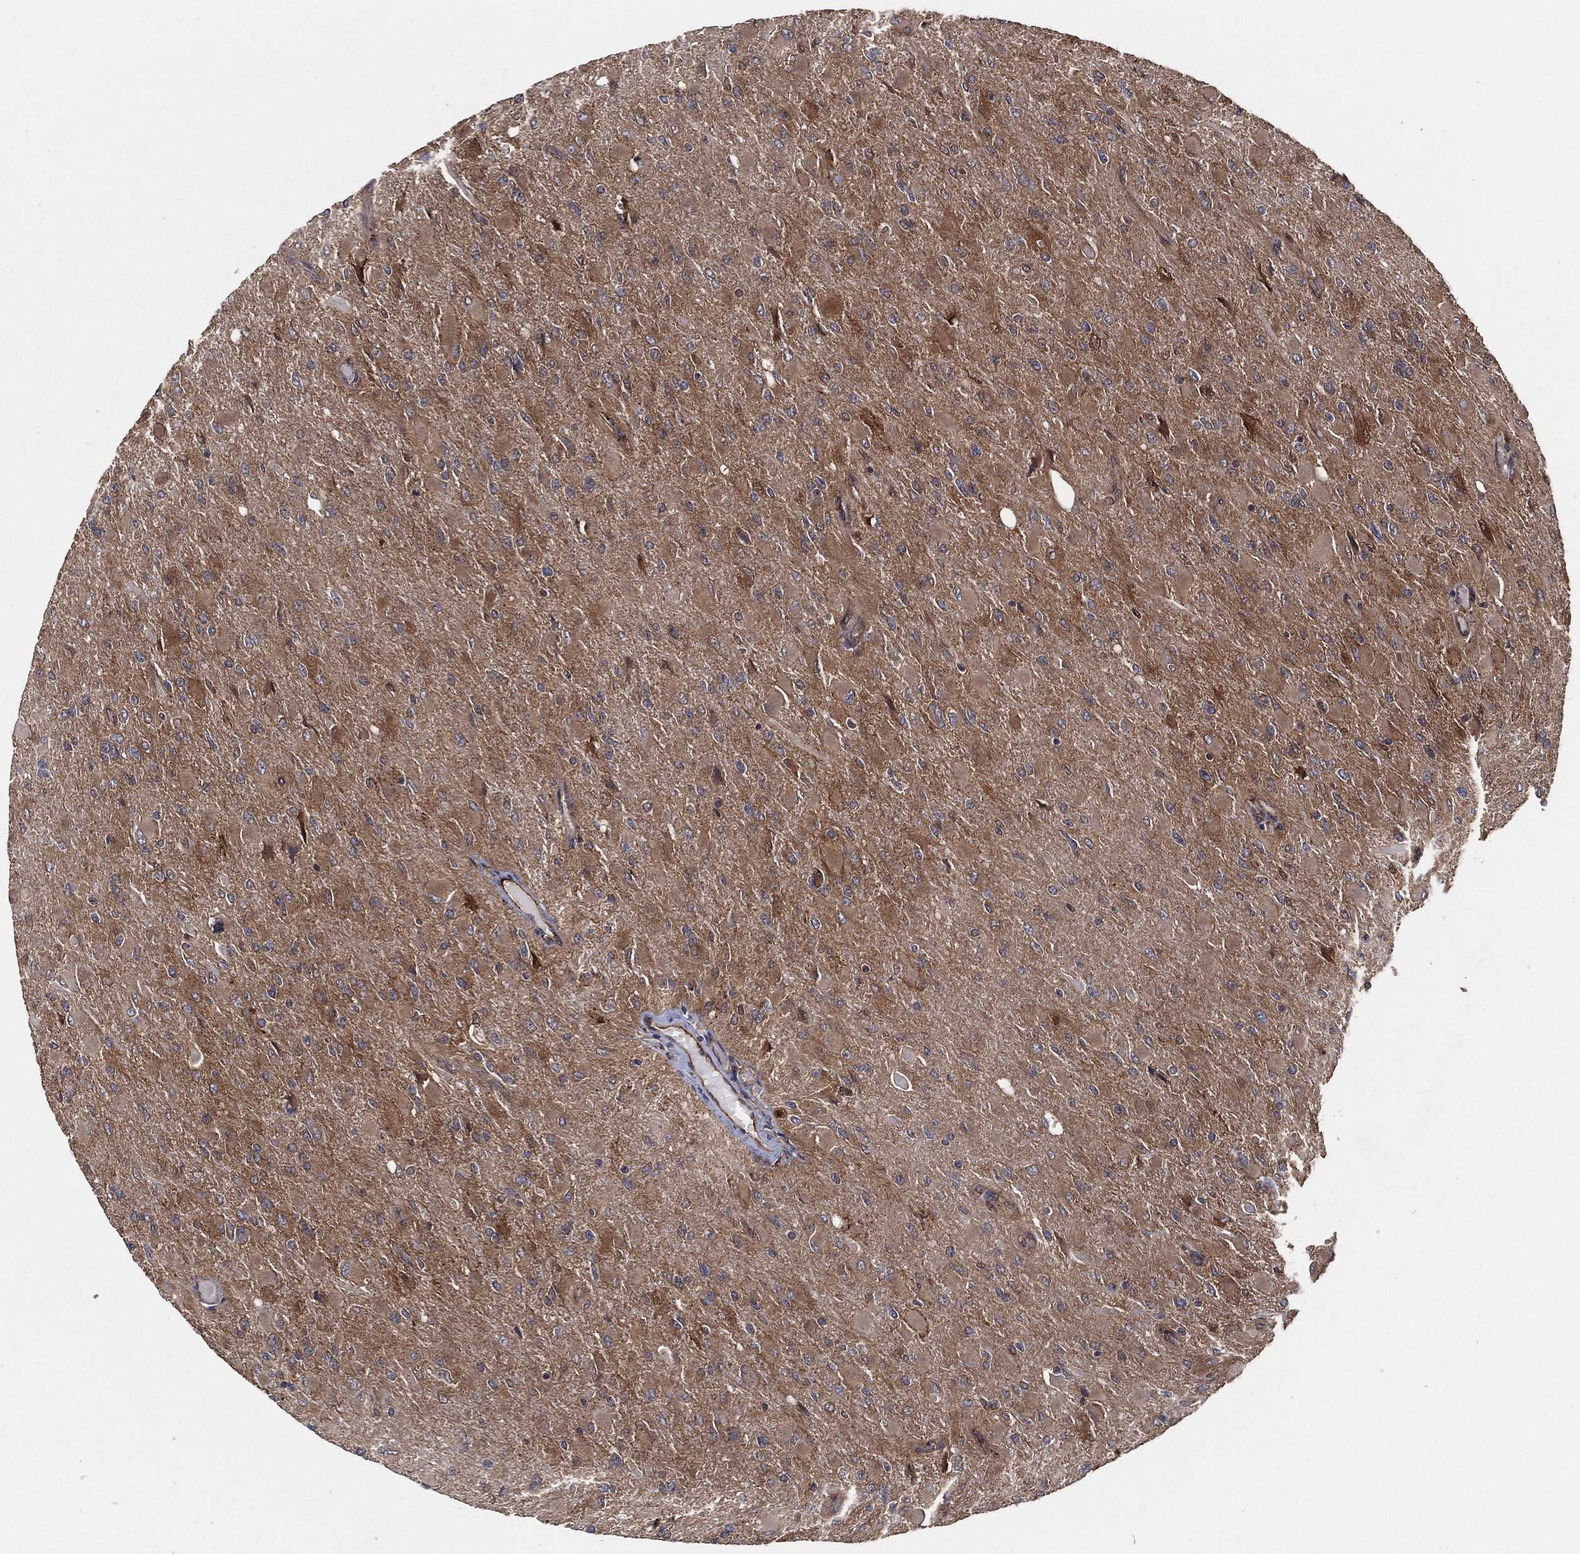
{"staining": {"intensity": "moderate", "quantity": "25%-75%", "location": "cytoplasmic/membranous"}, "tissue": "glioma", "cell_type": "Tumor cells", "image_type": "cancer", "snomed": [{"axis": "morphology", "description": "Glioma, malignant, High grade"}, {"axis": "topography", "description": "Cerebral cortex"}], "caption": "Immunohistochemistry (IHC) of human malignant glioma (high-grade) exhibits medium levels of moderate cytoplasmic/membranous positivity in approximately 25%-75% of tumor cells.", "gene": "CTNNA1", "patient": {"sex": "female", "age": 36}}